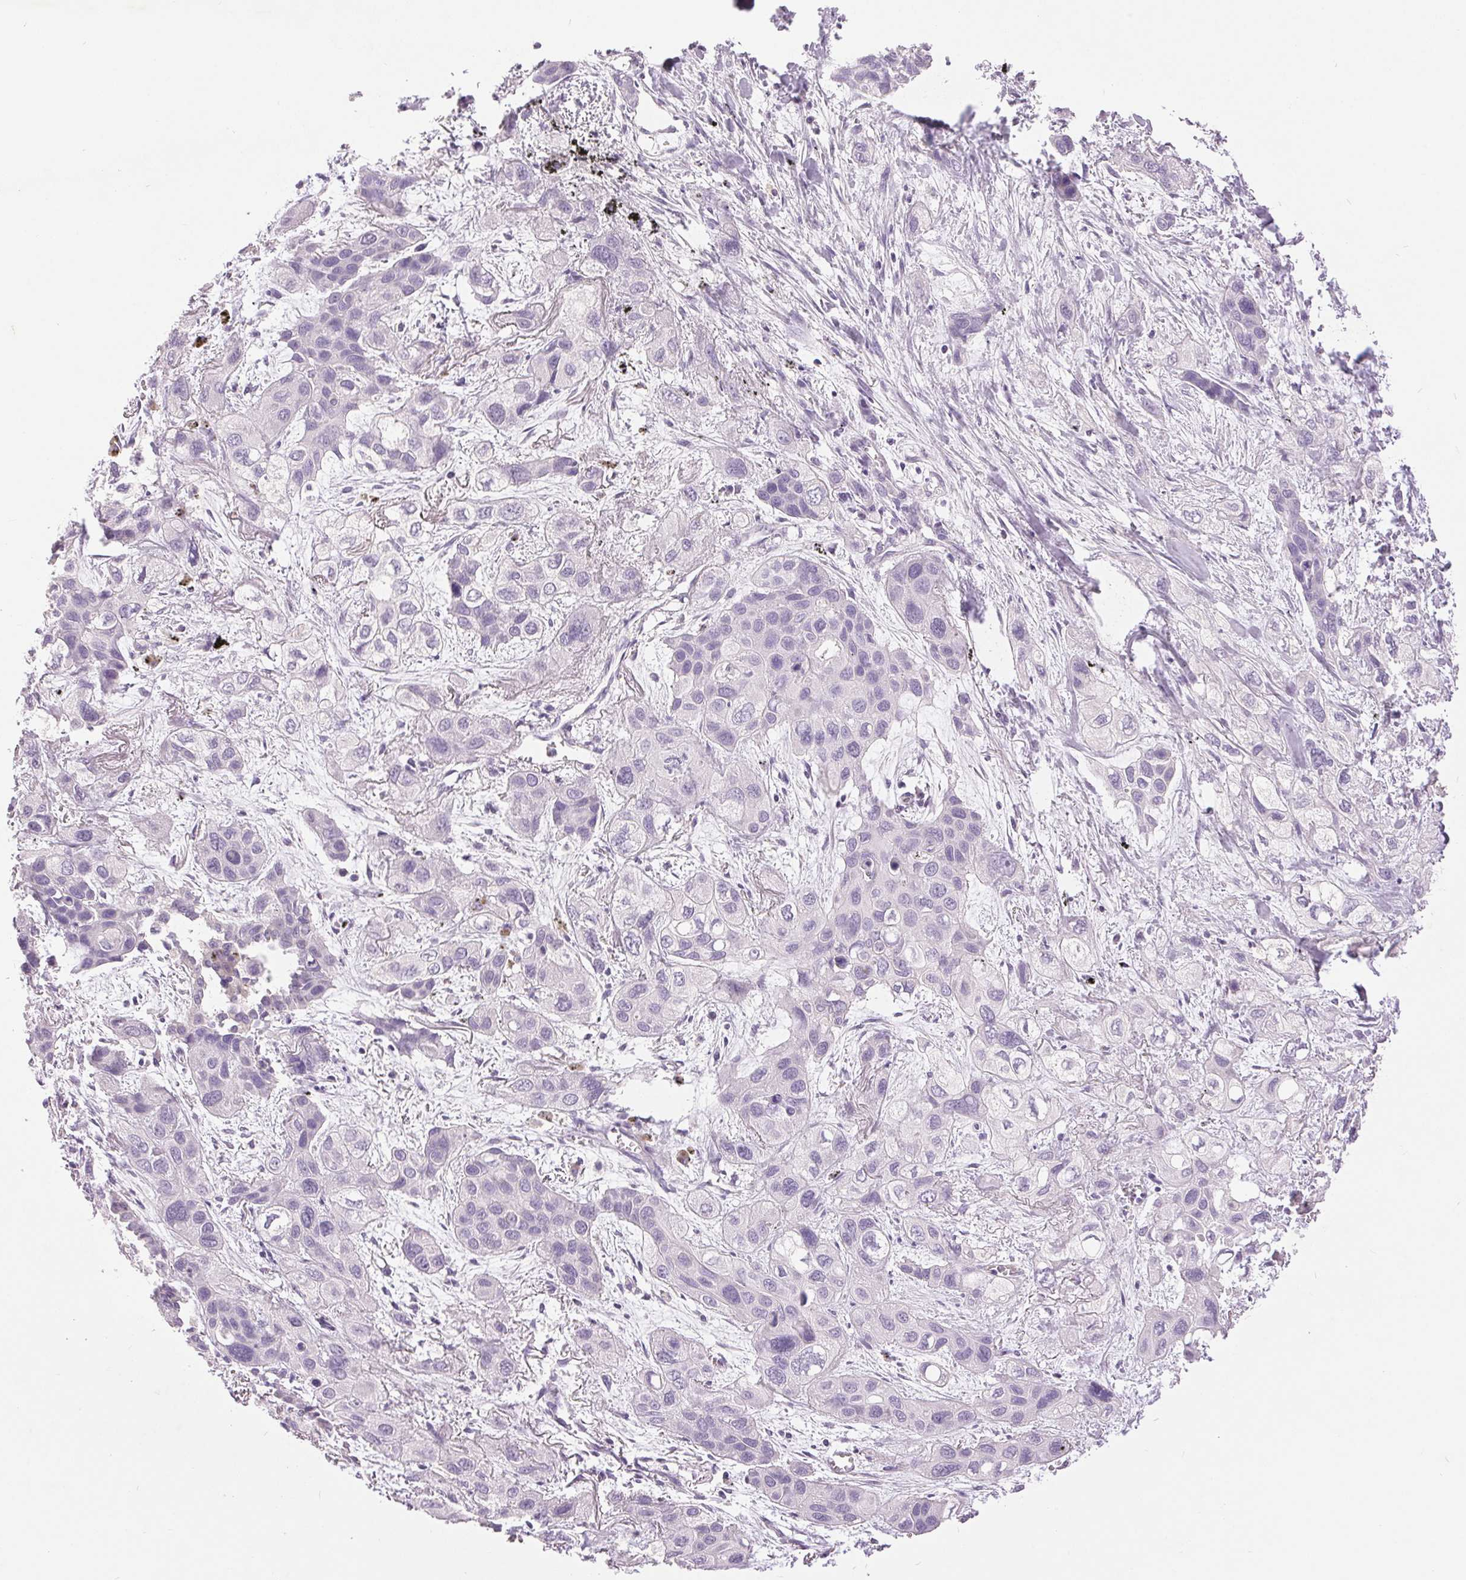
{"staining": {"intensity": "negative", "quantity": "none", "location": "none"}, "tissue": "lung cancer", "cell_type": "Tumor cells", "image_type": "cancer", "snomed": [{"axis": "morphology", "description": "Squamous cell carcinoma, NOS"}, {"axis": "morphology", "description": "Squamous cell carcinoma, metastatic, NOS"}, {"axis": "topography", "description": "Lung"}], "caption": "The micrograph reveals no staining of tumor cells in squamous cell carcinoma (lung).", "gene": "FXYD4", "patient": {"sex": "male", "age": 59}}